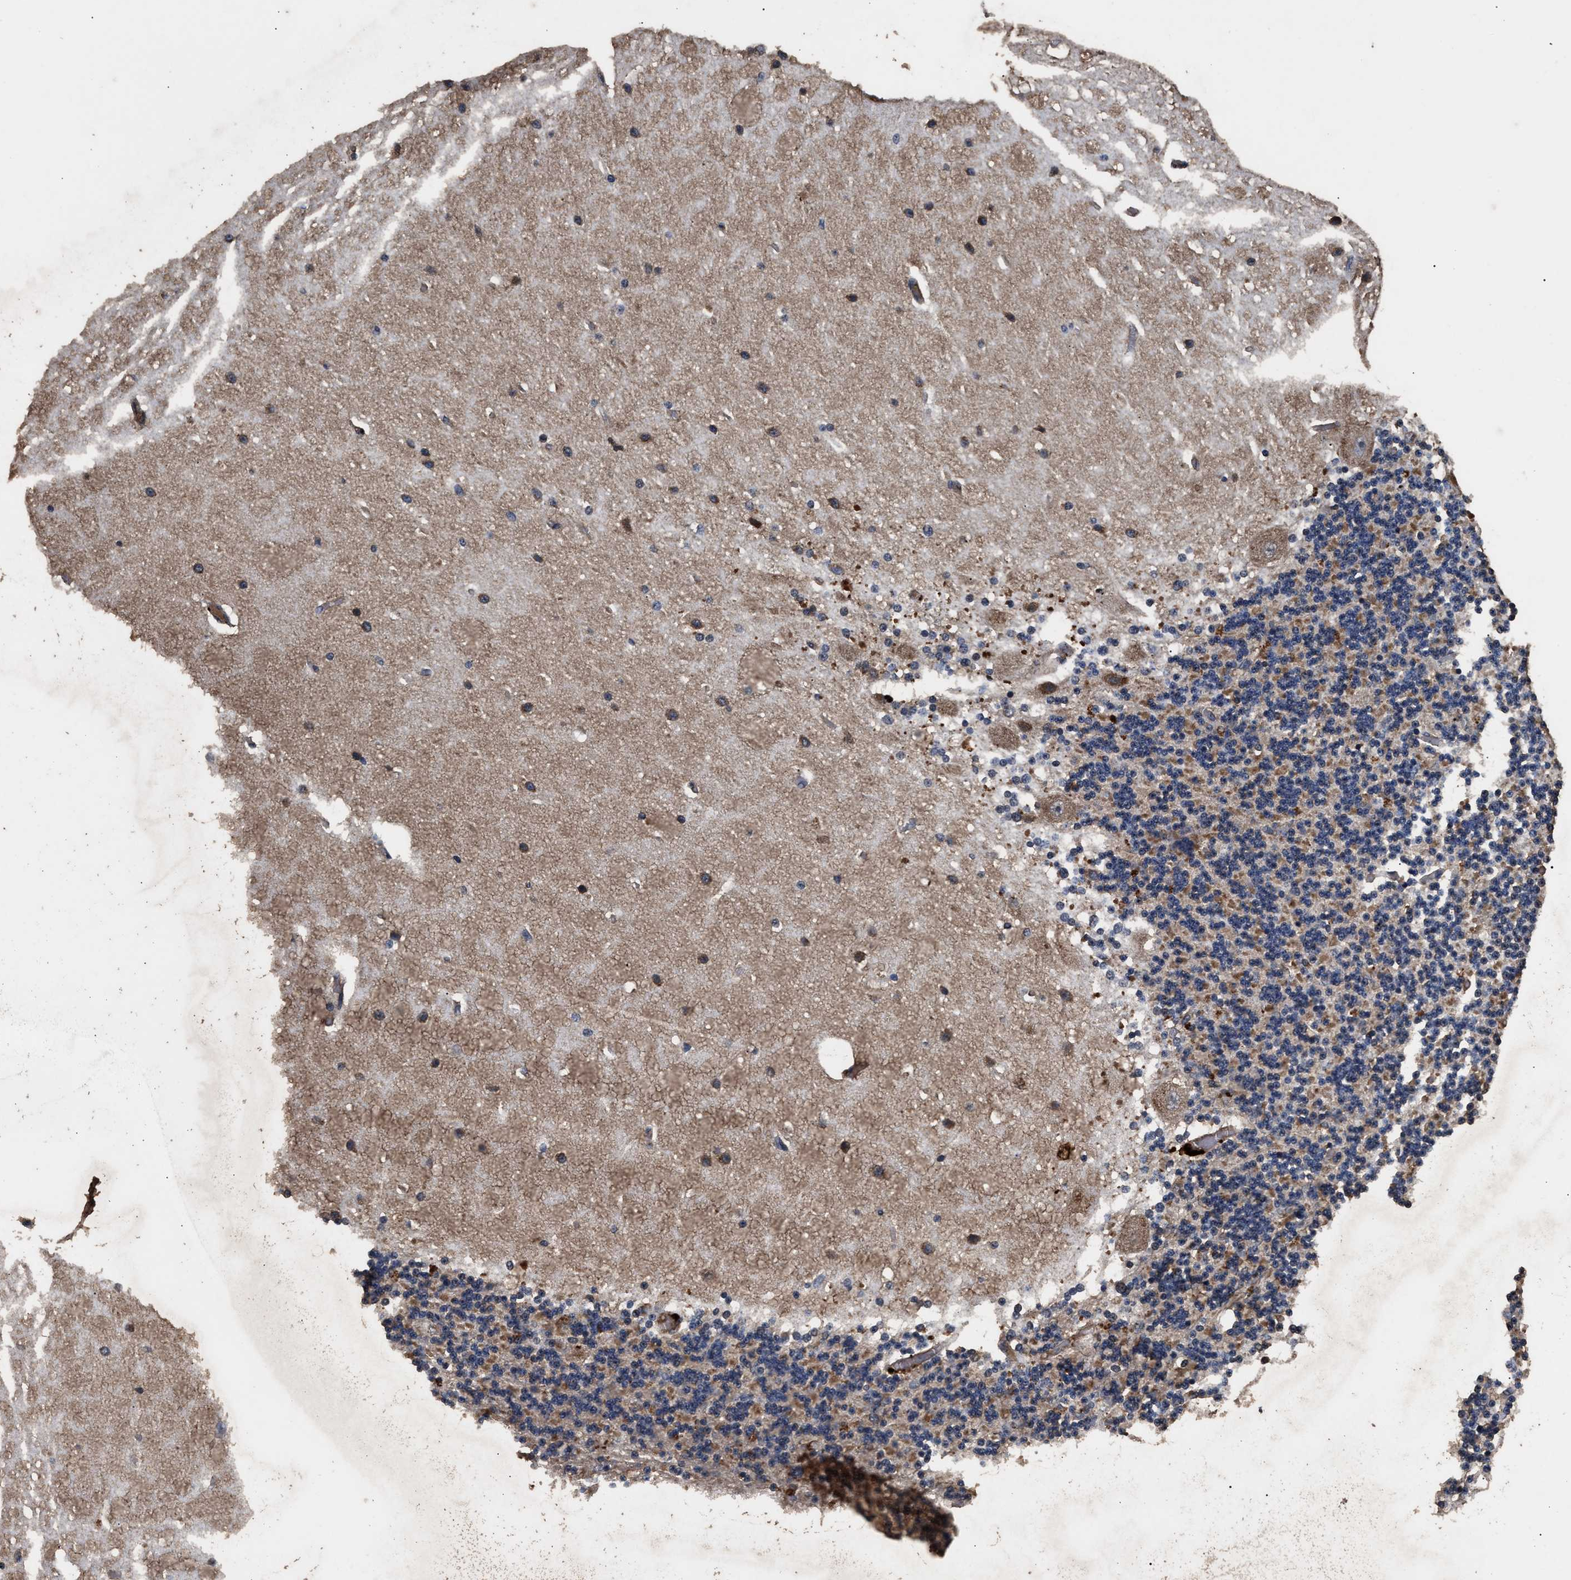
{"staining": {"intensity": "moderate", "quantity": "25%-75%", "location": "cytoplasmic/membranous"}, "tissue": "cerebellum", "cell_type": "Cells in granular layer", "image_type": "normal", "snomed": [{"axis": "morphology", "description": "Normal tissue, NOS"}, {"axis": "topography", "description": "Cerebellum"}], "caption": "Unremarkable cerebellum displays moderate cytoplasmic/membranous expression in approximately 25%-75% of cells in granular layer, visualized by immunohistochemistry. The protein is stained brown, and the nuclei are stained in blue (DAB IHC with brightfield microscopy, high magnification).", "gene": "ENSG00000286112", "patient": {"sex": "female", "age": 54}}